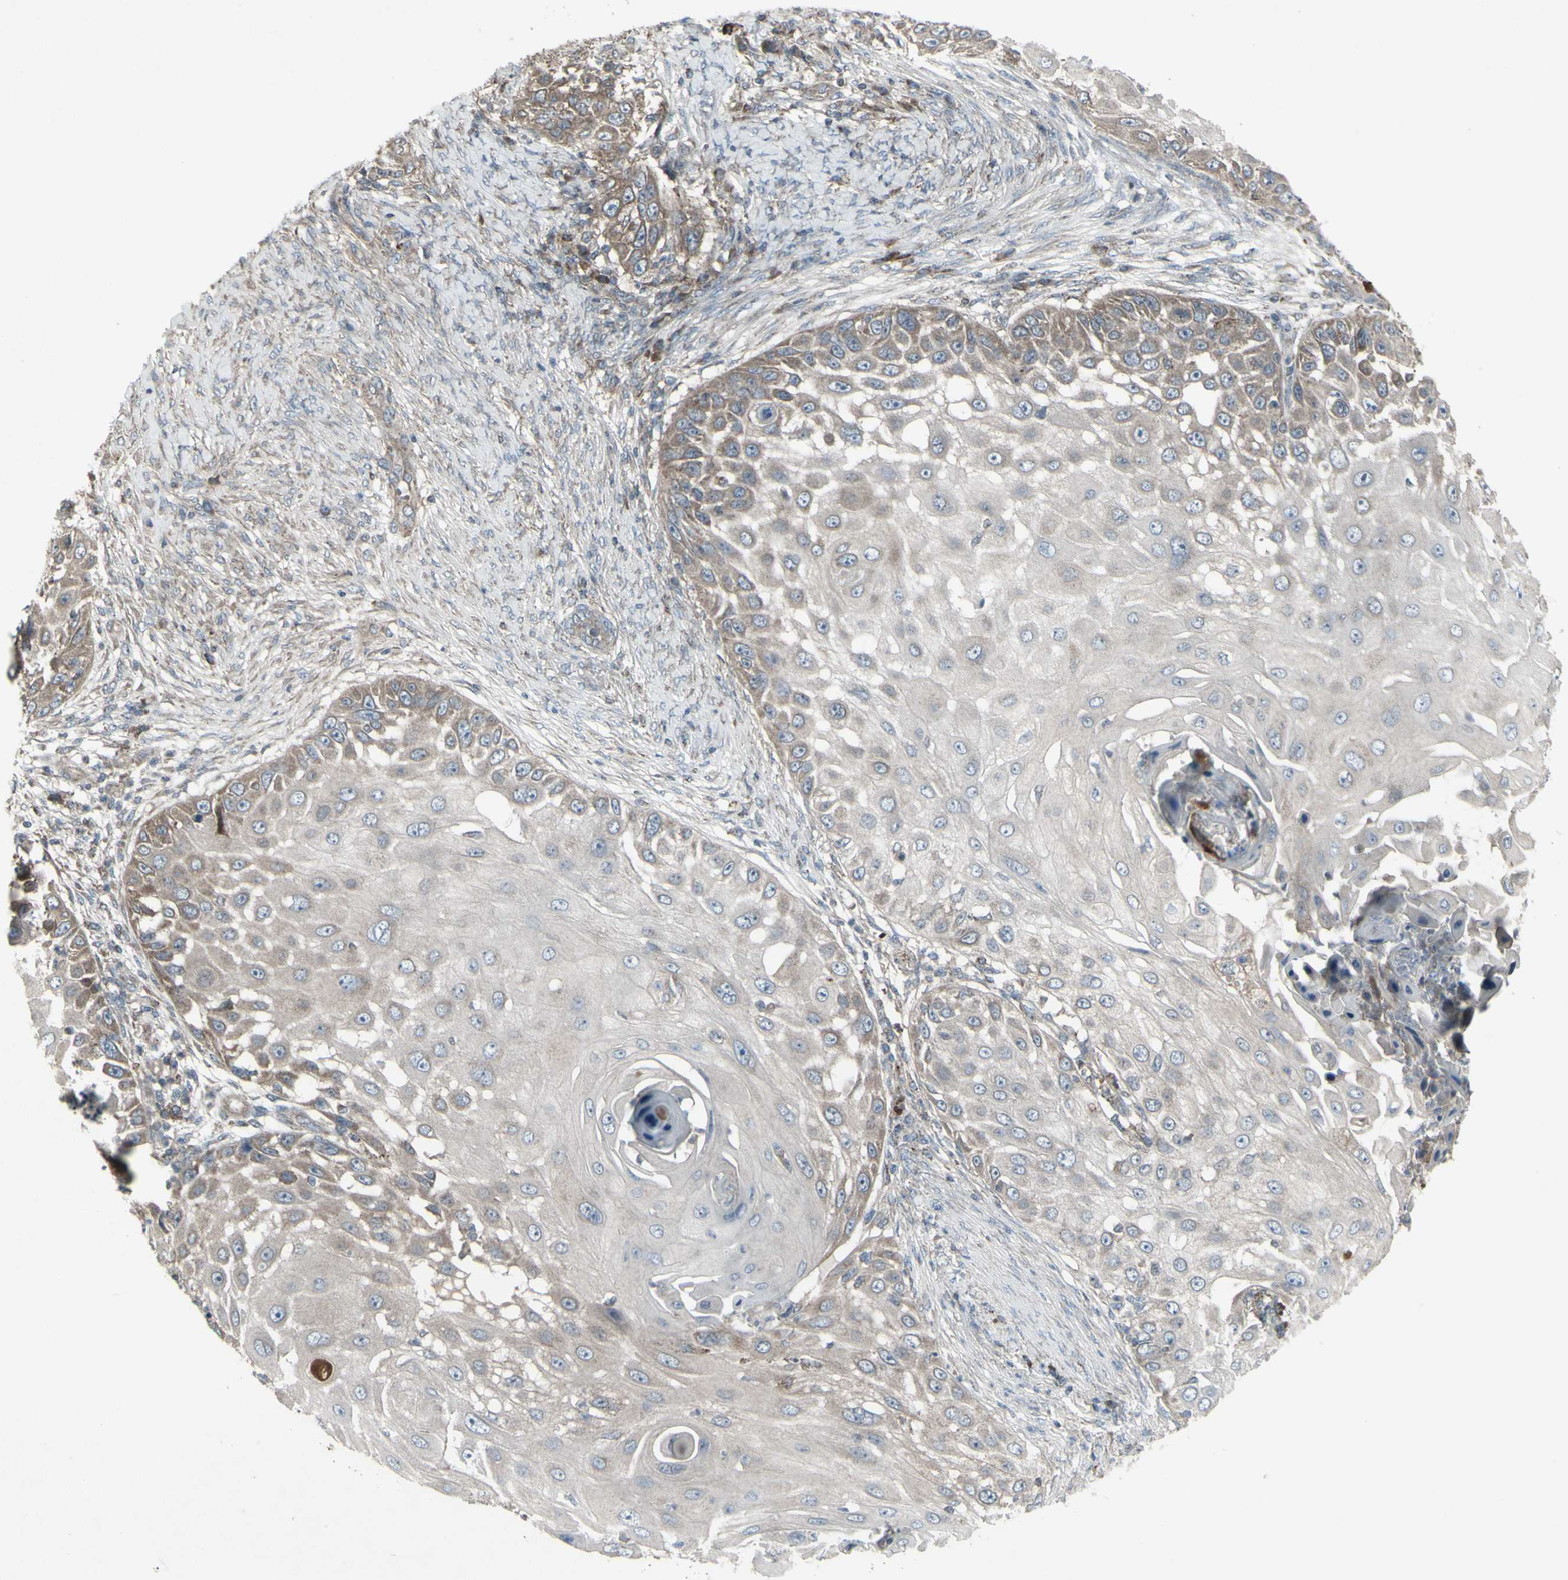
{"staining": {"intensity": "weak", "quantity": ">75%", "location": "cytoplasmic/membranous"}, "tissue": "skin cancer", "cell_type": "Tumor cells", "image_type": "cancer", "snomed": [{"axis": "morphology", "description": "Squamous cell carcinoma, NOS"}, {"axis": "topography", "description": "Skin"}], "caption": "A brown stain shows weak cytoplasmic/membranous expression of a protein in human squamous cell carcinoma (skin) tumor cells.", "gene": "SHC1", "patient": {"sex": "female", "age": 44}}